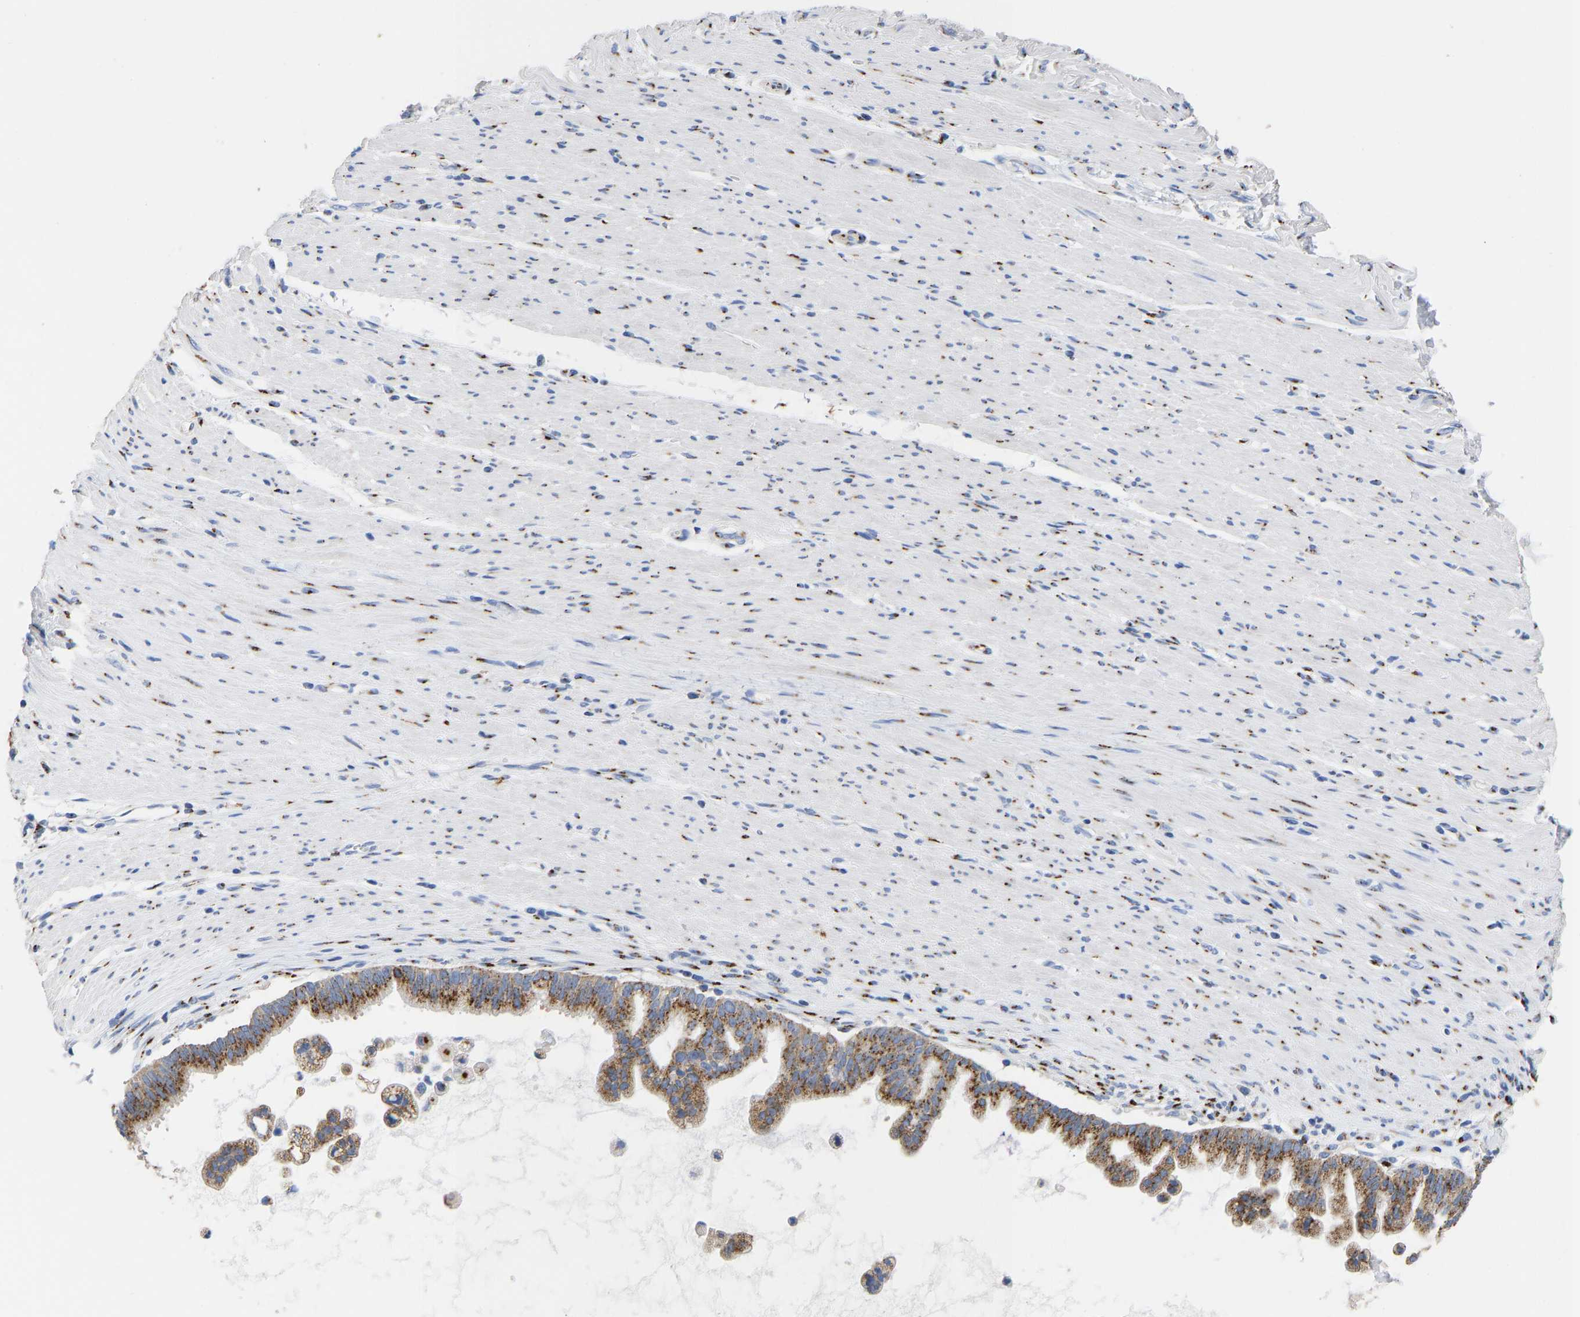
{"staining": {"intensity": "moderate", "quantity": ">75%", "location": "cytoplasmic/membranous"}, "tissue": "pancreatic cancer", "cell_type": "Tumor cells", "image_type": "cancer", "snomed": [{"axis": "morphology", "description": "Adenocarcinoma, NOS"}, {"axis": "topography", "description": "Pancreas"}], "caption": "A brown stain shows moderate cytoplasmic/membranous positivity of a protein in human adenocarcinoma (pancreatic) tumor cells.", "gene": "TMEM87A", "patient": {"sex": "male", "age": 69}}